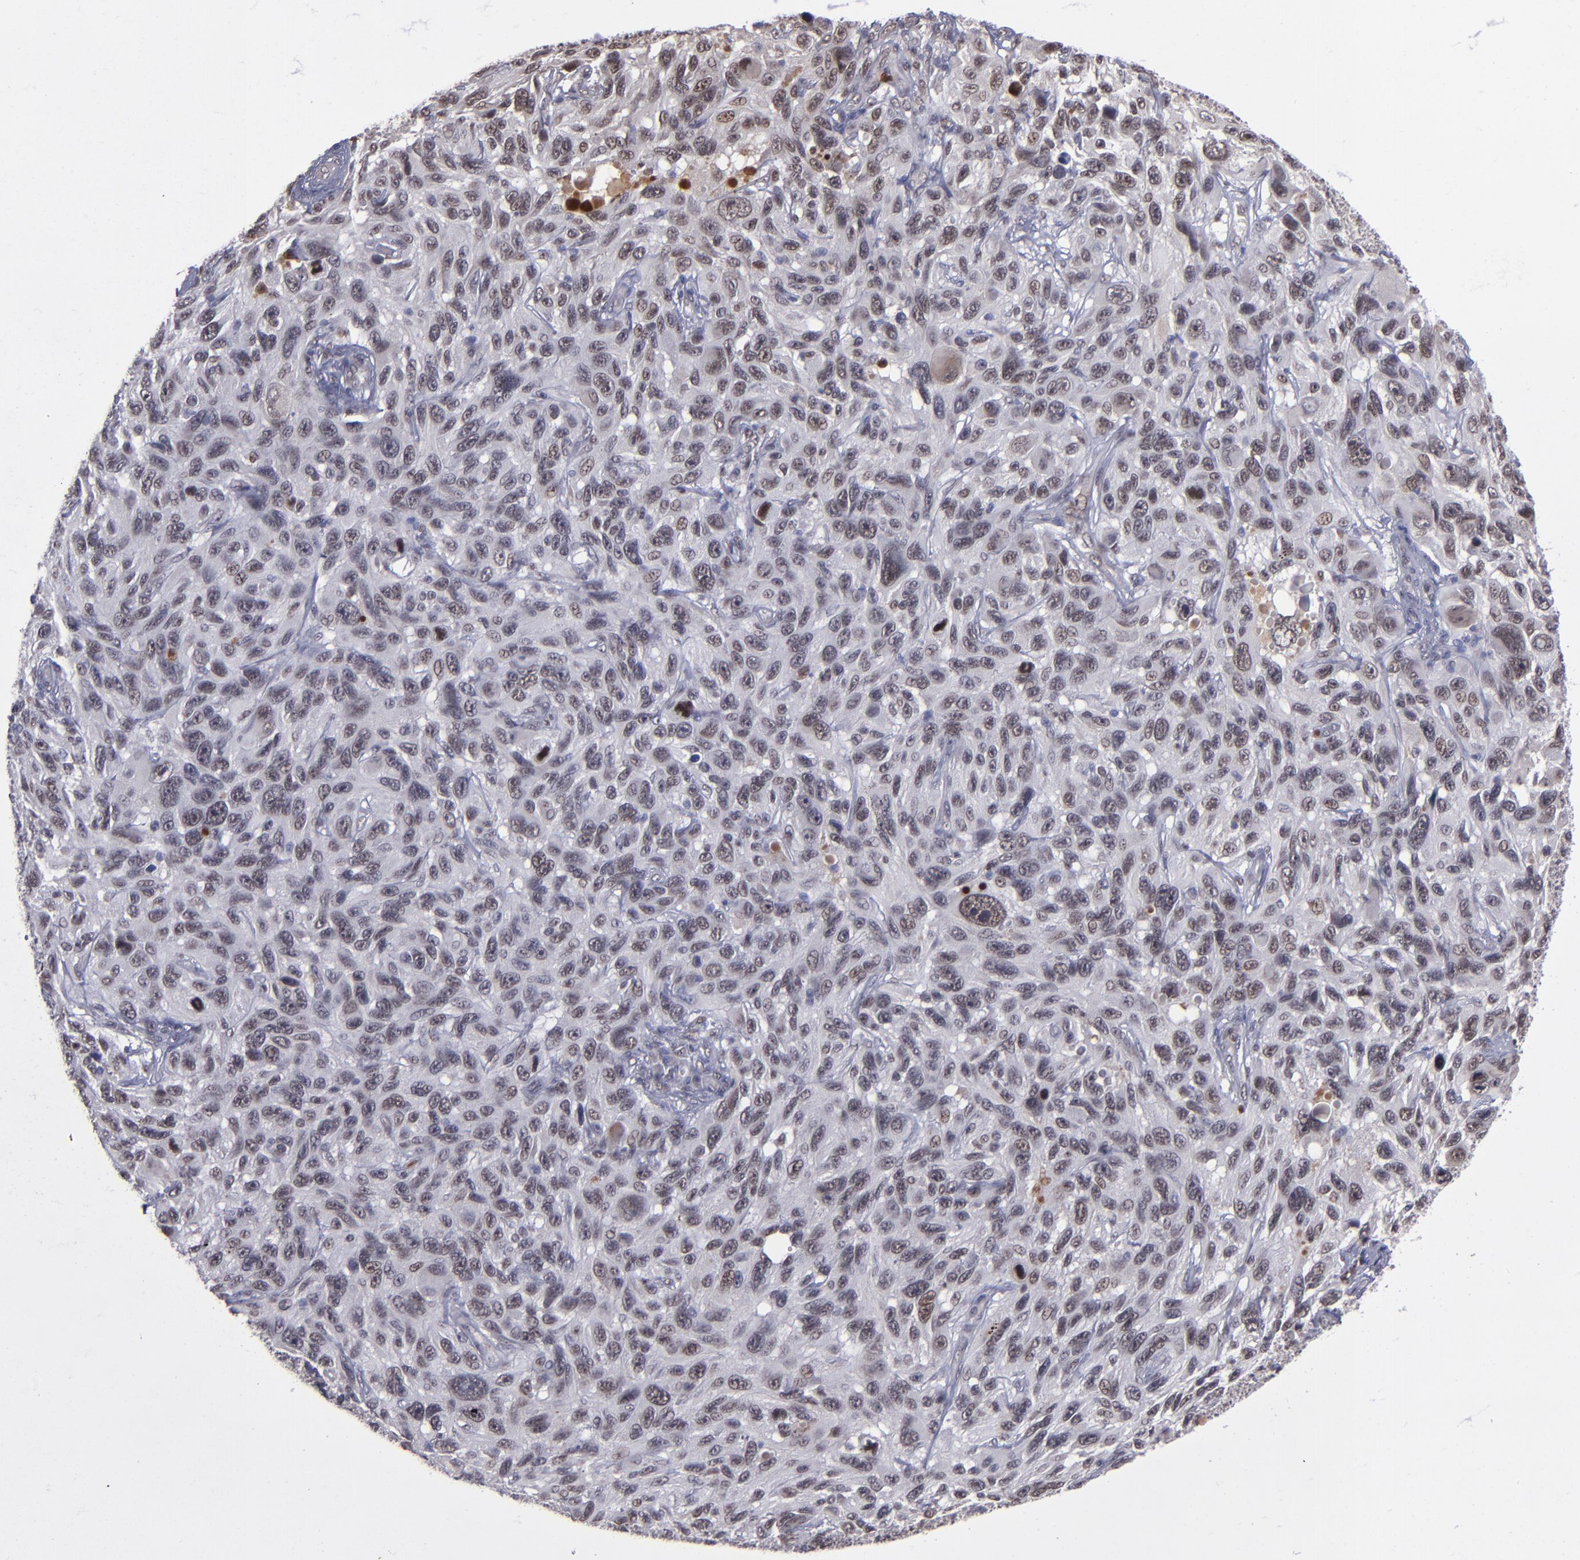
{"staining": {"intensity": "weak", "quantity": "25%-75%", "location": "nuclear"}, "tissue": "melanoma", "cell_type": "Tumor cells", "image_type": "cancer", "snomed": [{"axis": "morphology", "description": "Malignant melanoma, NOS"}, {"axis": "topography", "description": "Skin"}], "caption": "Human malignant melanoma stained for a protein (brown) reveals weak nuclear positive staining in approximately 25%-75% of tumor cells.", "gene": "RREB1", "patient": {"sex": "male", "age": 53}}